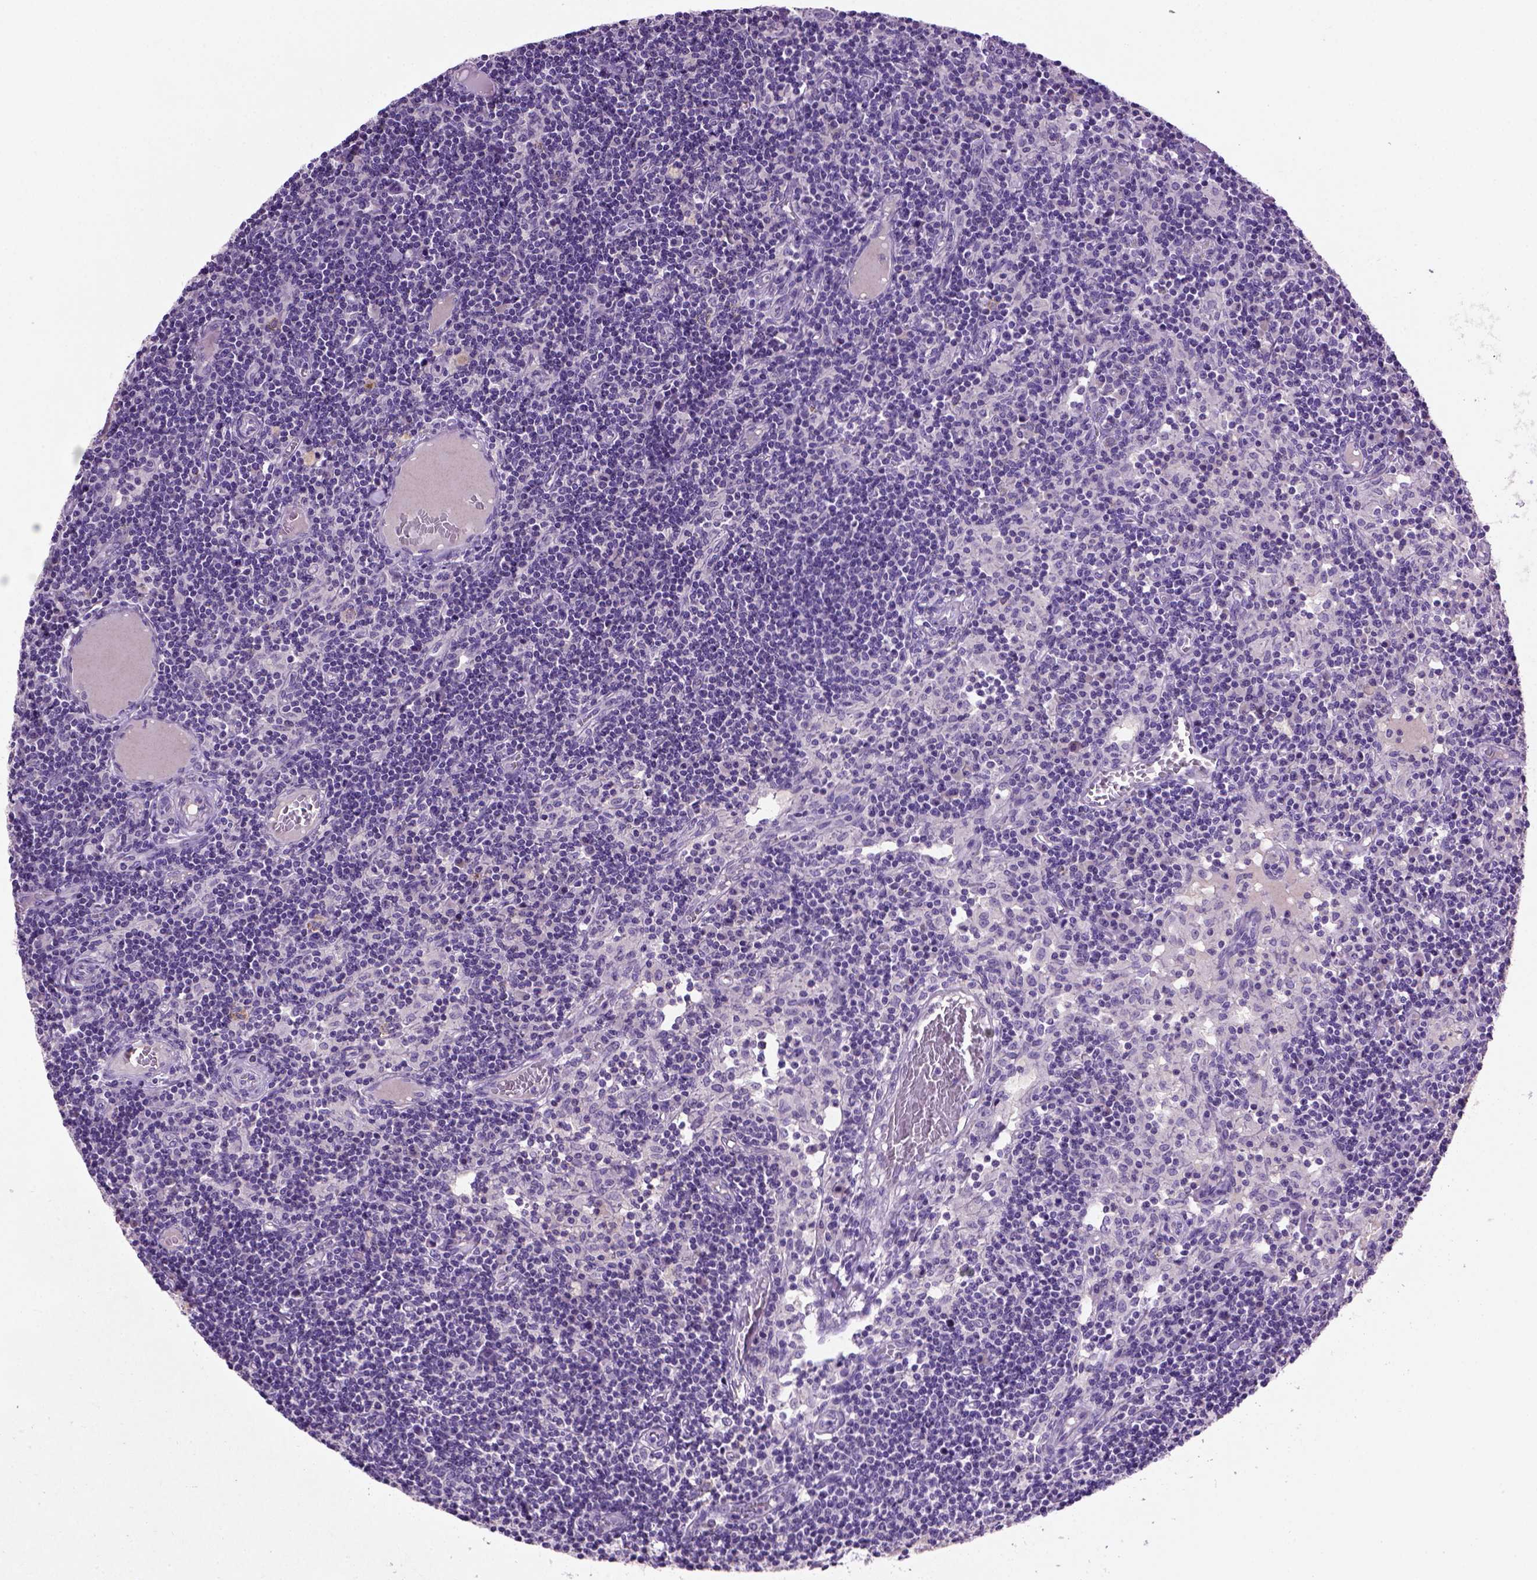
{"staining": {"intensity": "negative", "quantity": "none", "location": "none"}, "tissue": "lymph node", "cell_type": "Germinal center cells", "image_type": "normal", "snomed": [{"axis": "morphology", "description": "Normal tissue, NOS"}, {"axis": "topography", "description": "Lymph node"}], "caption": "This is an immunohistochemistry micrograph of benign human lymph node. There is no staining in germinal center cells.", "gene": "CDH1", "patient": {"sex": "female", "age": 72}}